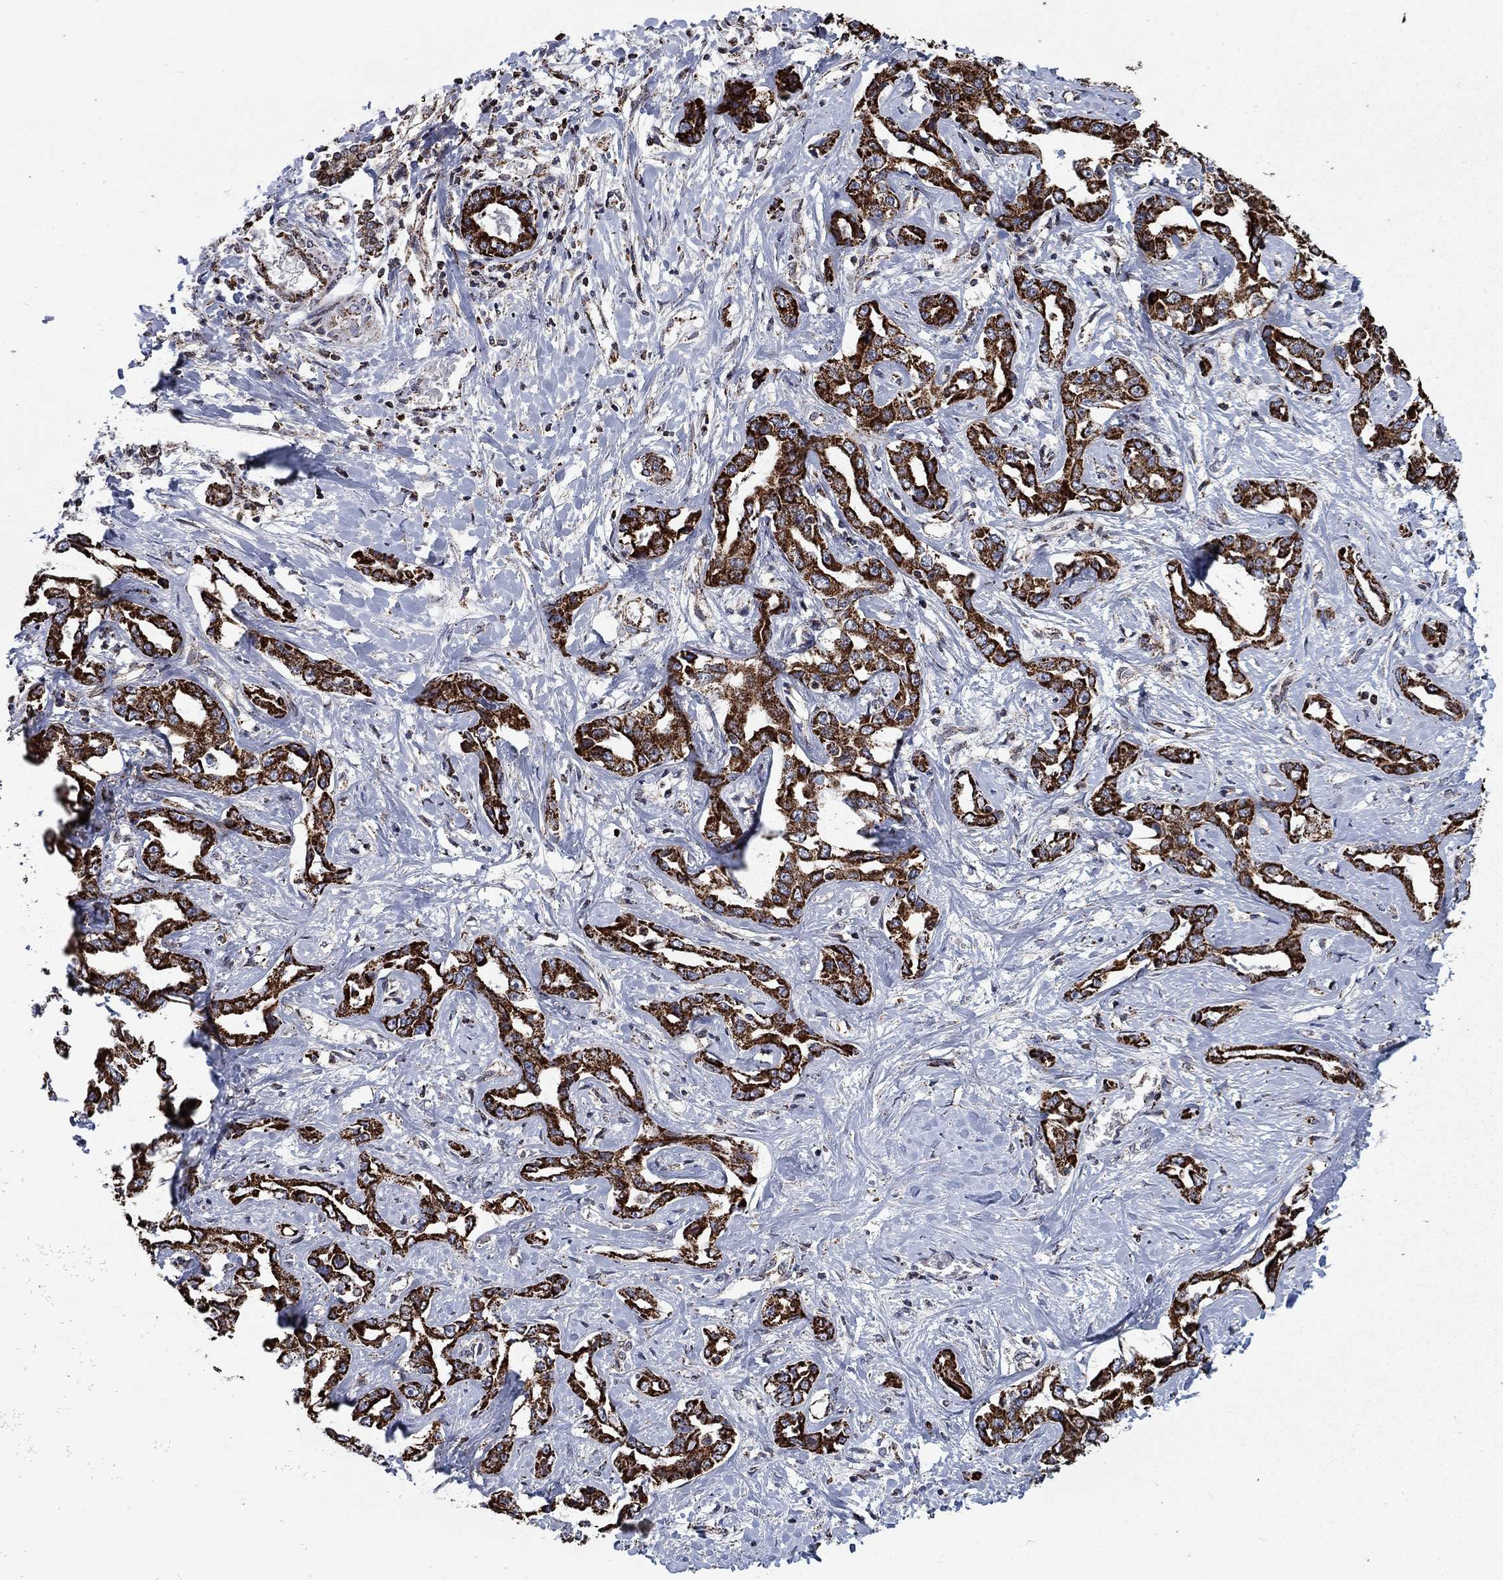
{"staining": {"intensity": "strong", "quantity": ">75%", "location": "cytoplasmic/membranous"}, "tissue": "liver cancer", "cell_type": "Tumor cells", "image_type": "cancer", "snomed": [{"axis": "morphology", "description": "Cholangiocarcinoma"}, {"axis": "topography", "description": "Liver"}], "caption": "Immunohistochemical staining of human liver cancer (cholangiocarcinoma) exhibits strong cytoplasmic/membranous protein positivity in about >75% of tumor cells.", "gene": "MOAP1", "patient": {"sex": "male", "age": 59}}